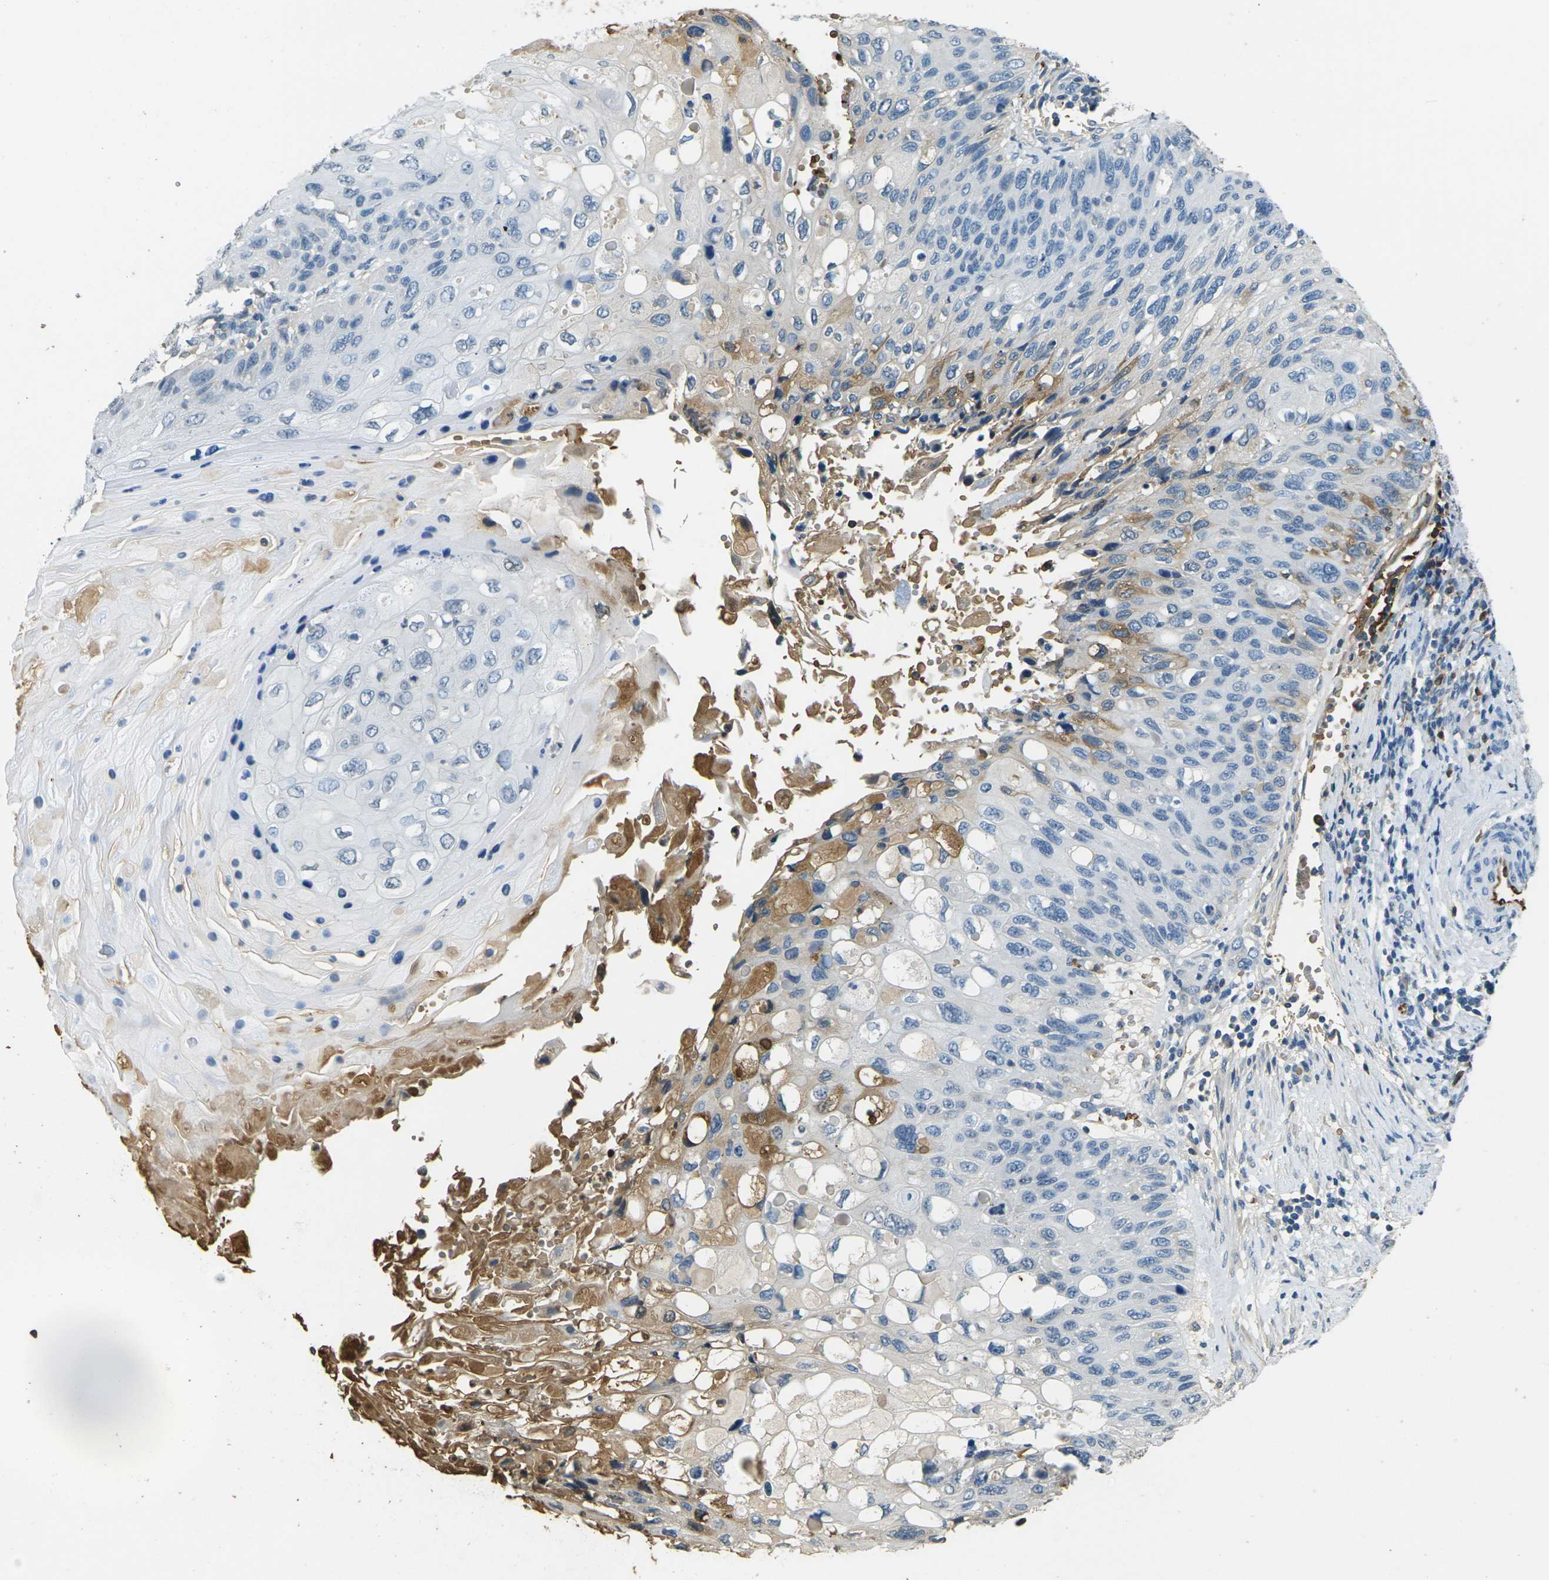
{"staining": {"intensity": "strong", "quantity": "<25%", "location": "cytoplasmic/membranous"}, "tissue": "cervical cancer", "cell_type": "Tumor cells", "image_type": "cancer", "snomed": [{"axis": "morphology", "description": "Squamous cell carcinoma, NOS"}, {"axis": "topography", "description": "Cervix"}], "caption": "IHC of cervical cancer reveals medium levels of strong cytoplasmic/membranous positivity in approximately <25% of tumor cells.", "gene": "HBB", "patient": {"sex": "female", "age": 70}}